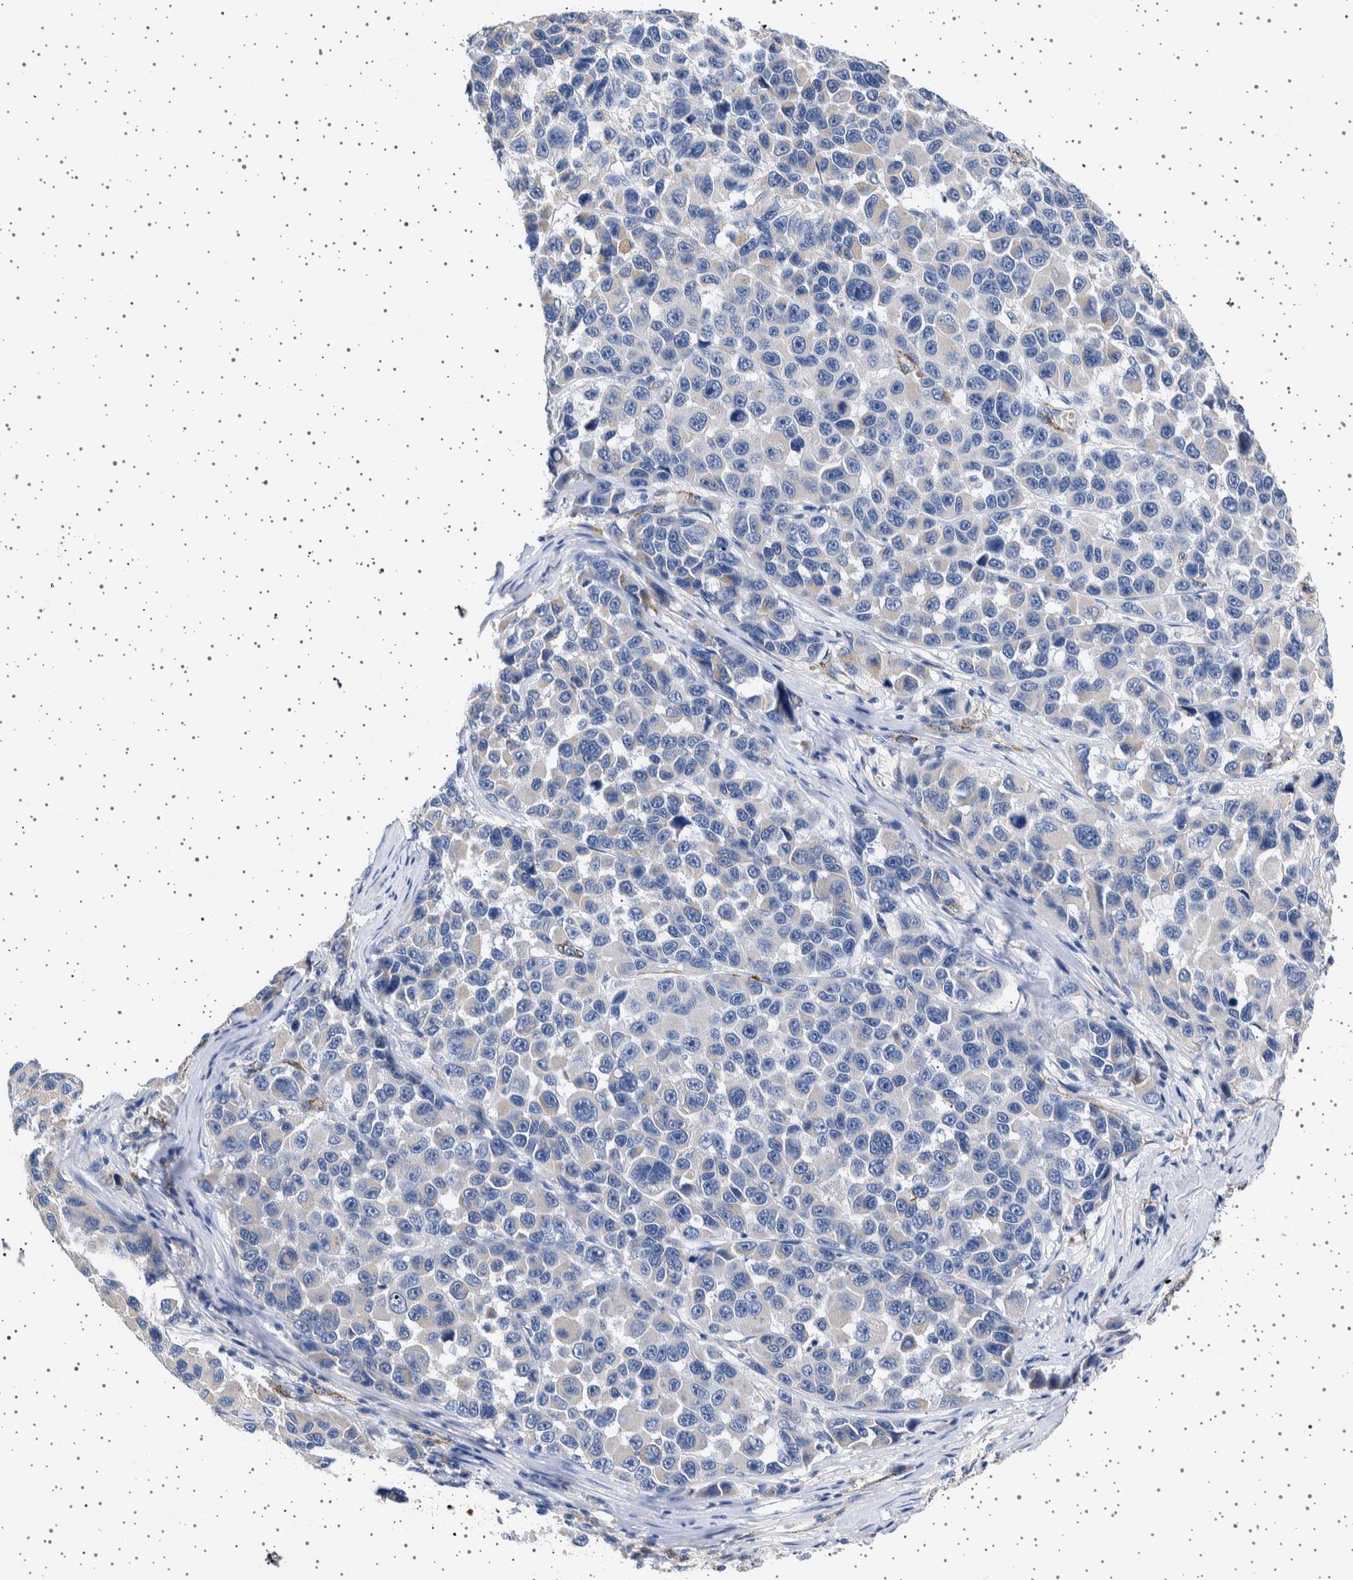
{"staining": {"intensity": "negative", "quantity": "none", "location": "none"}, "tissue": "melanoma", "cell_type": "Tumor cells", "image_type": "cancer", "snomed": [{"axis": "morphology", "description": "Malignant melanoma, NOS"}, {"axis": "topography", "description": "Skin"}], "caption": "Immunohistochemistry photomicrograph of human malignant melanoma stained for a protein (brown), which demonstrates no expression in tumor cells. (Immunohistochemistry (ihc), brightfield microscopy, high magnification).", "gene": "SEPTIN4", "patient": {"sex": "male", "age": 53}}